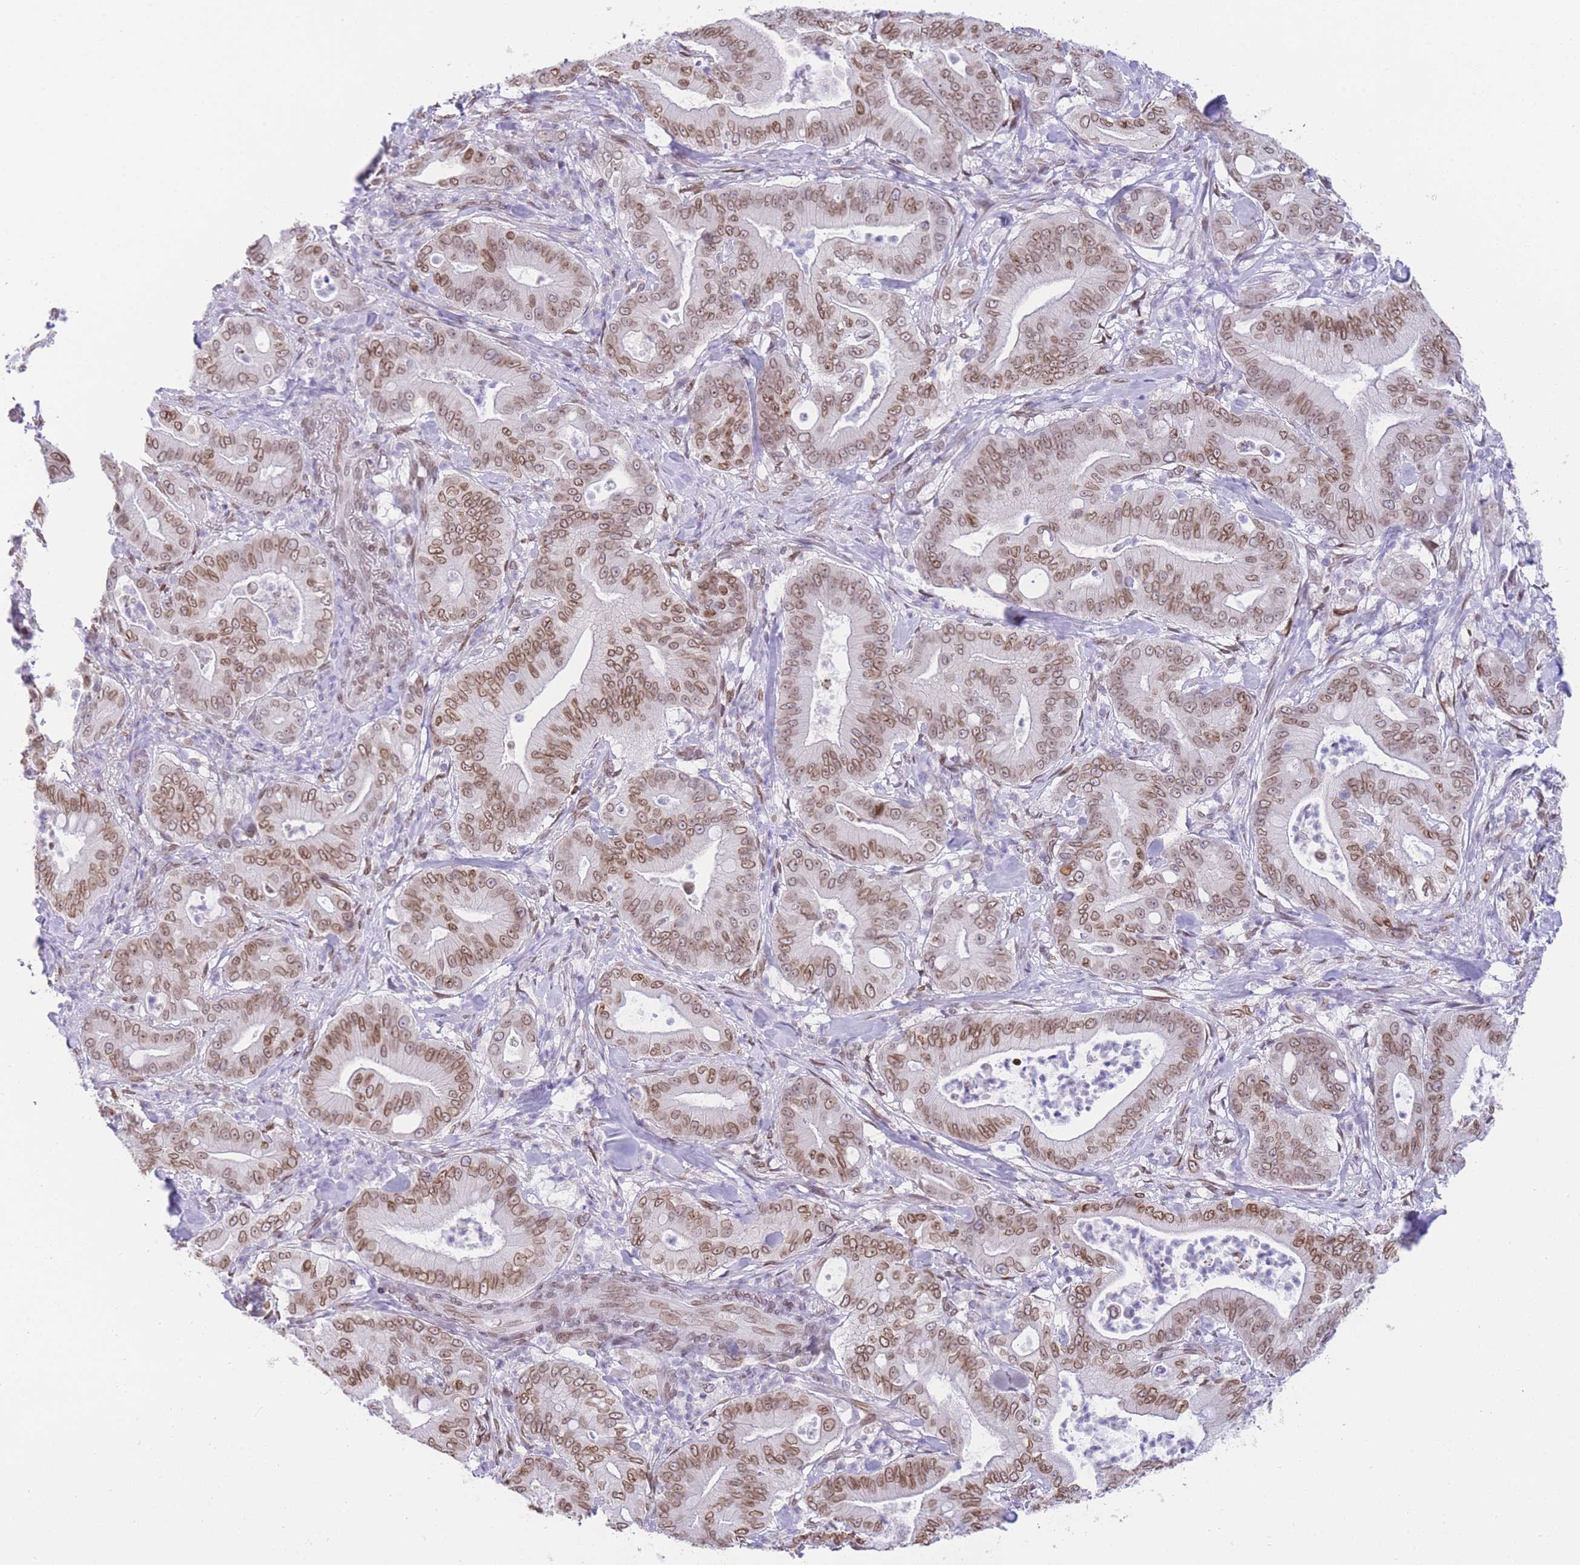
{"staining": {"intensity": "moderate", "quantity": ">75%", "location": "nuclear"}, "tissue": "pancreatic cancer", "cell_type": "Tumor cells", "image_type": "cancer", "snomed": [{"axis": "morphology", "description": "Adenocarcinoma, NOS"}, {"axis": "topography", "description": "Pancreas"}], "caption": "Adenocarcinoma (pancreatic) was stained to show a protein in brown. There is medium levels of moderate nuclear positivity in about >75% of tumor cells.", "gene": "OR10AD1", "patient": {"sex": "male", "age": 71}}